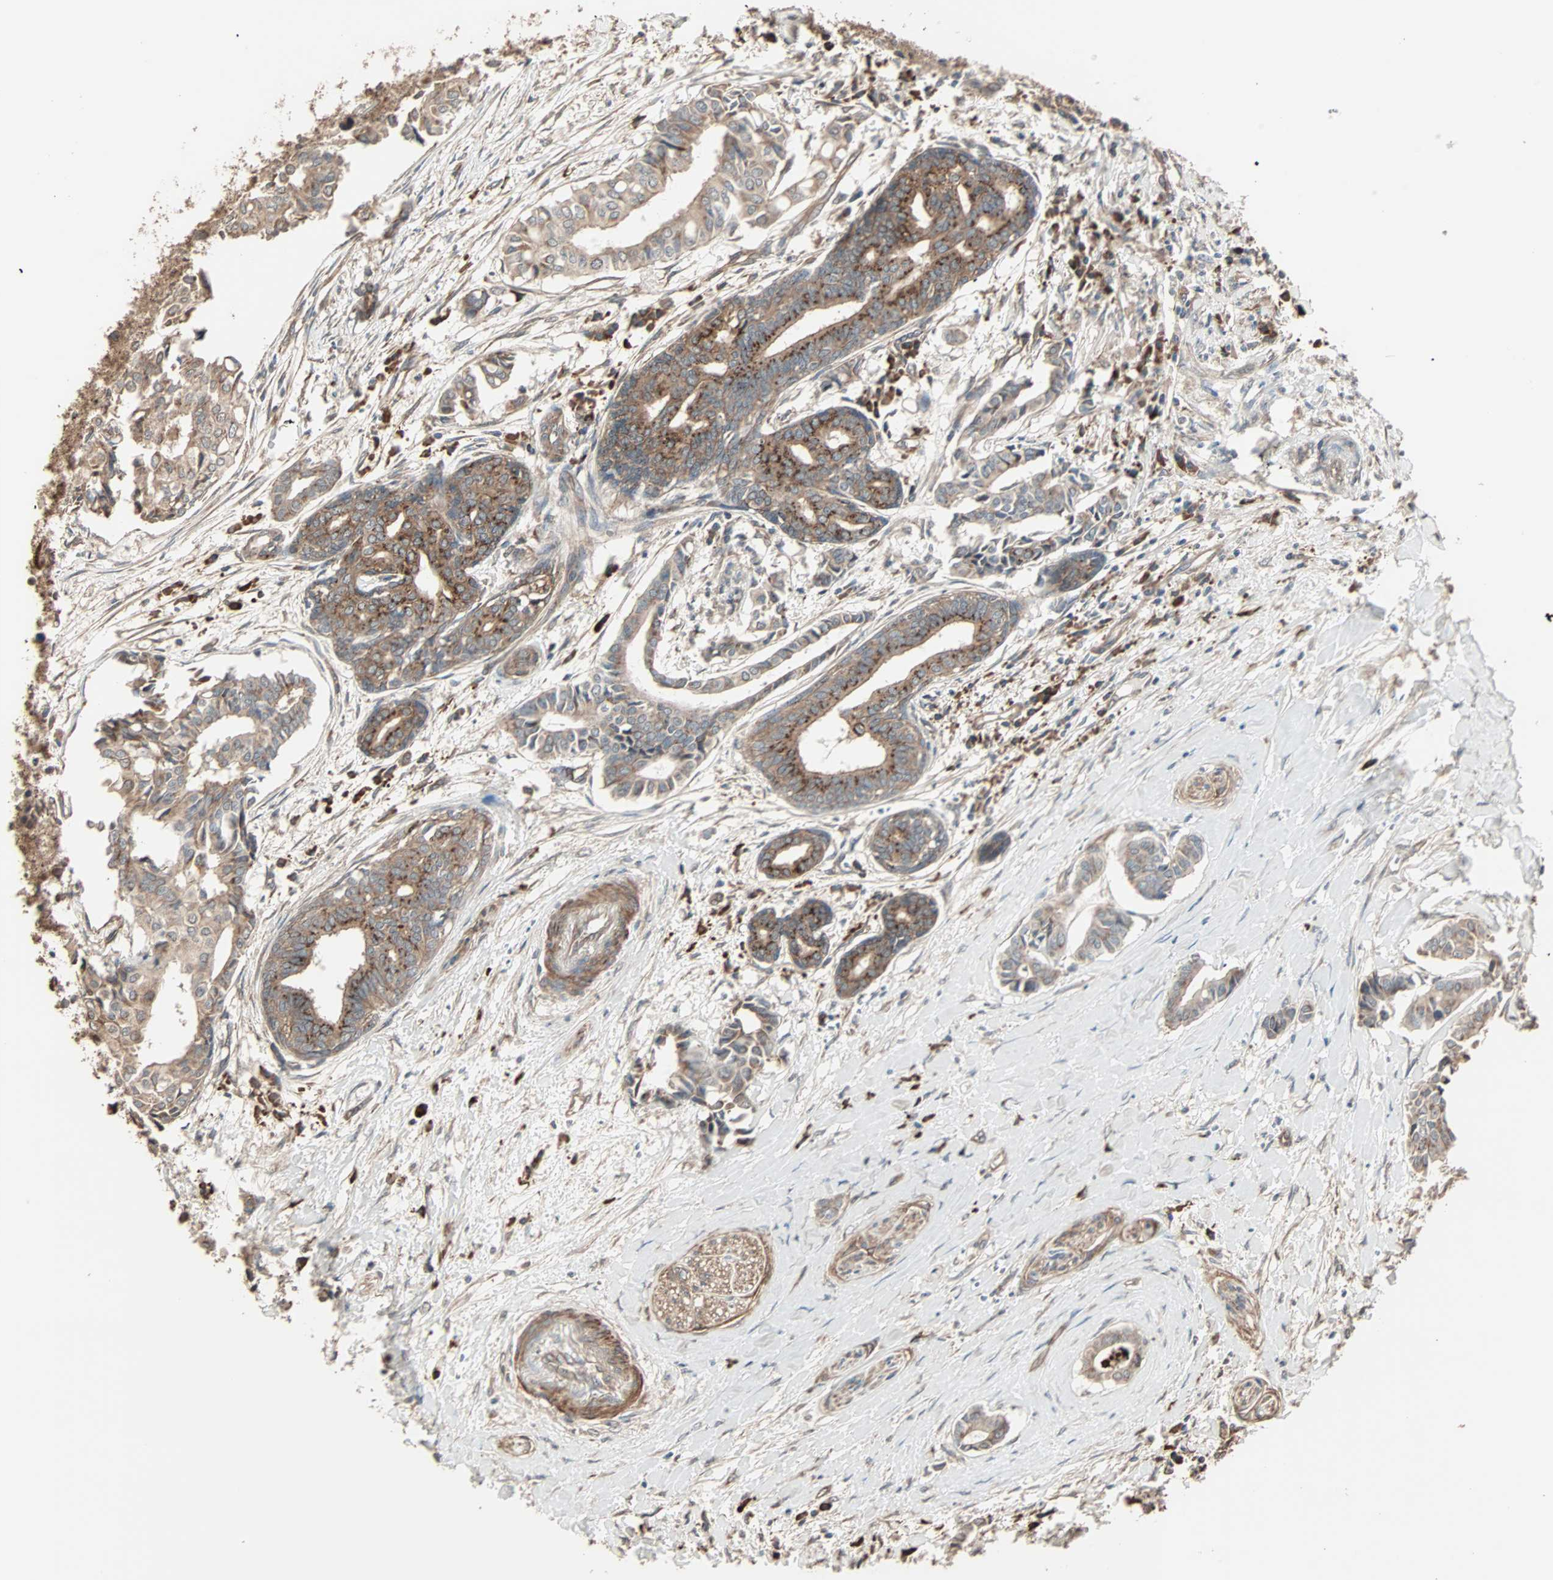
{"staining": {"intensity": "weak", "quantity": ">75%", "location": "cytoplasmic/membranous"}, "tissue": "head and neck cancer", "cell_type": "Tumor cells", "image_type": "cancer", "snomed": [{"axis": "morphology", "description": "Adenocarcinoma, NOS"}, {"axis": "topography", "description": "Salivary gland"}, {"axis": "topography", "description": "Head-Neck"}], "caption": "DAB (3,3'-diaminobenzidine) immunohistochemical staining of head and neck cancer (adenocarcinoma) demonstrates weak cytoplasmic/membranous protein expression in about >75% of tumor cells.", "gene": "GALNT3", "patient": {"sex": "female", "age": 59}}